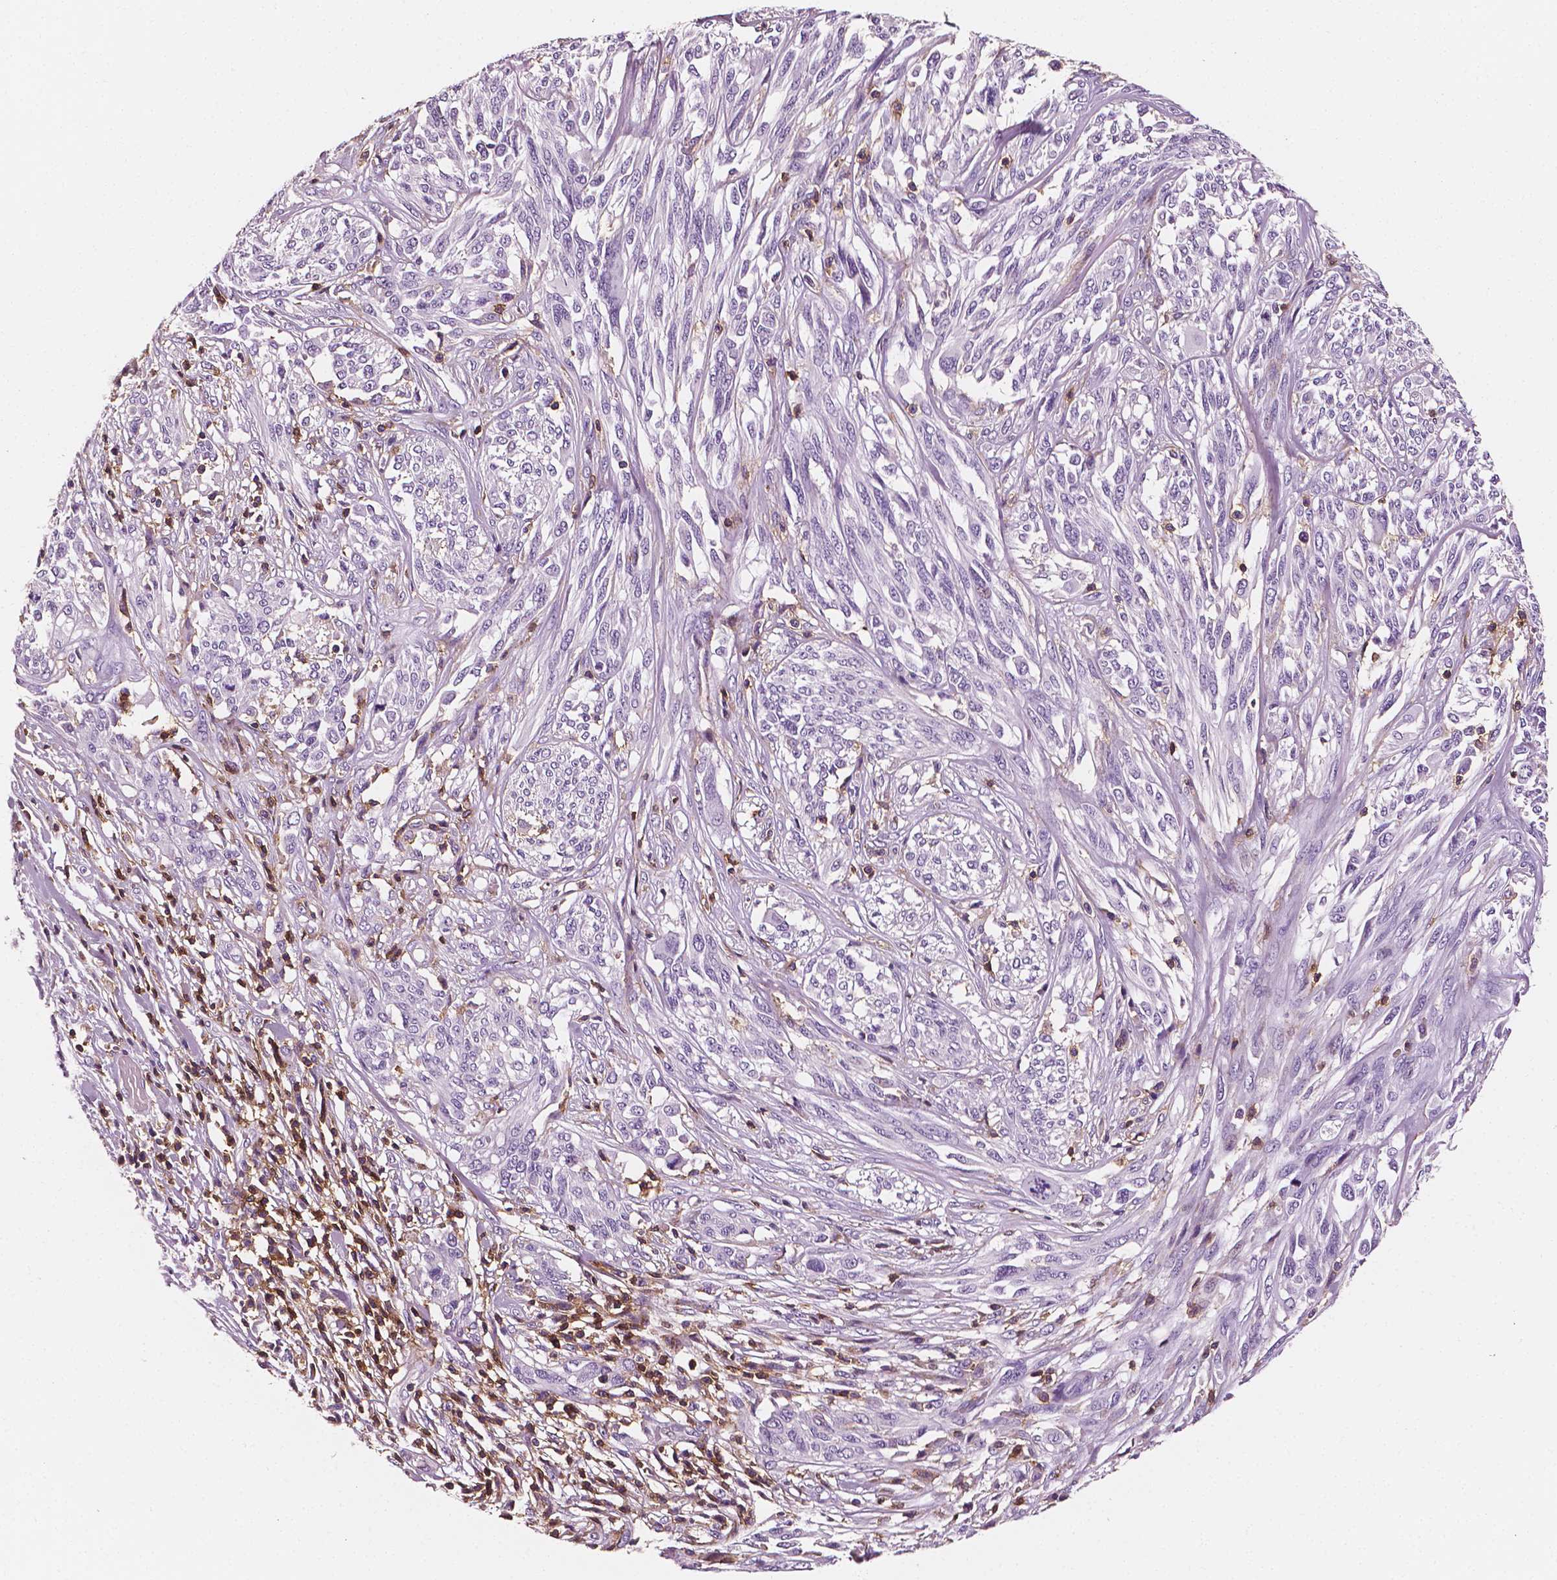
{"staining": {"intensity": "negative", "quantity": "none", "location": "none"}, "tissue": "melanoma", "cell_type": "Tumor cells", "image_type": "cancer", "snomed": [{"axis": "morphology", "description": "Malignant melanoma, NOS"}, {"axis": "topography", "description": "Skin"}], "caption": "A high-resolution histopathology image shows immunohistochemistry (IHC) staining of melanoma, which exhibits no significant positivity in tumor cells.", "gene": "PTPRC", "patient": {"sex": "female", "age": 91}}